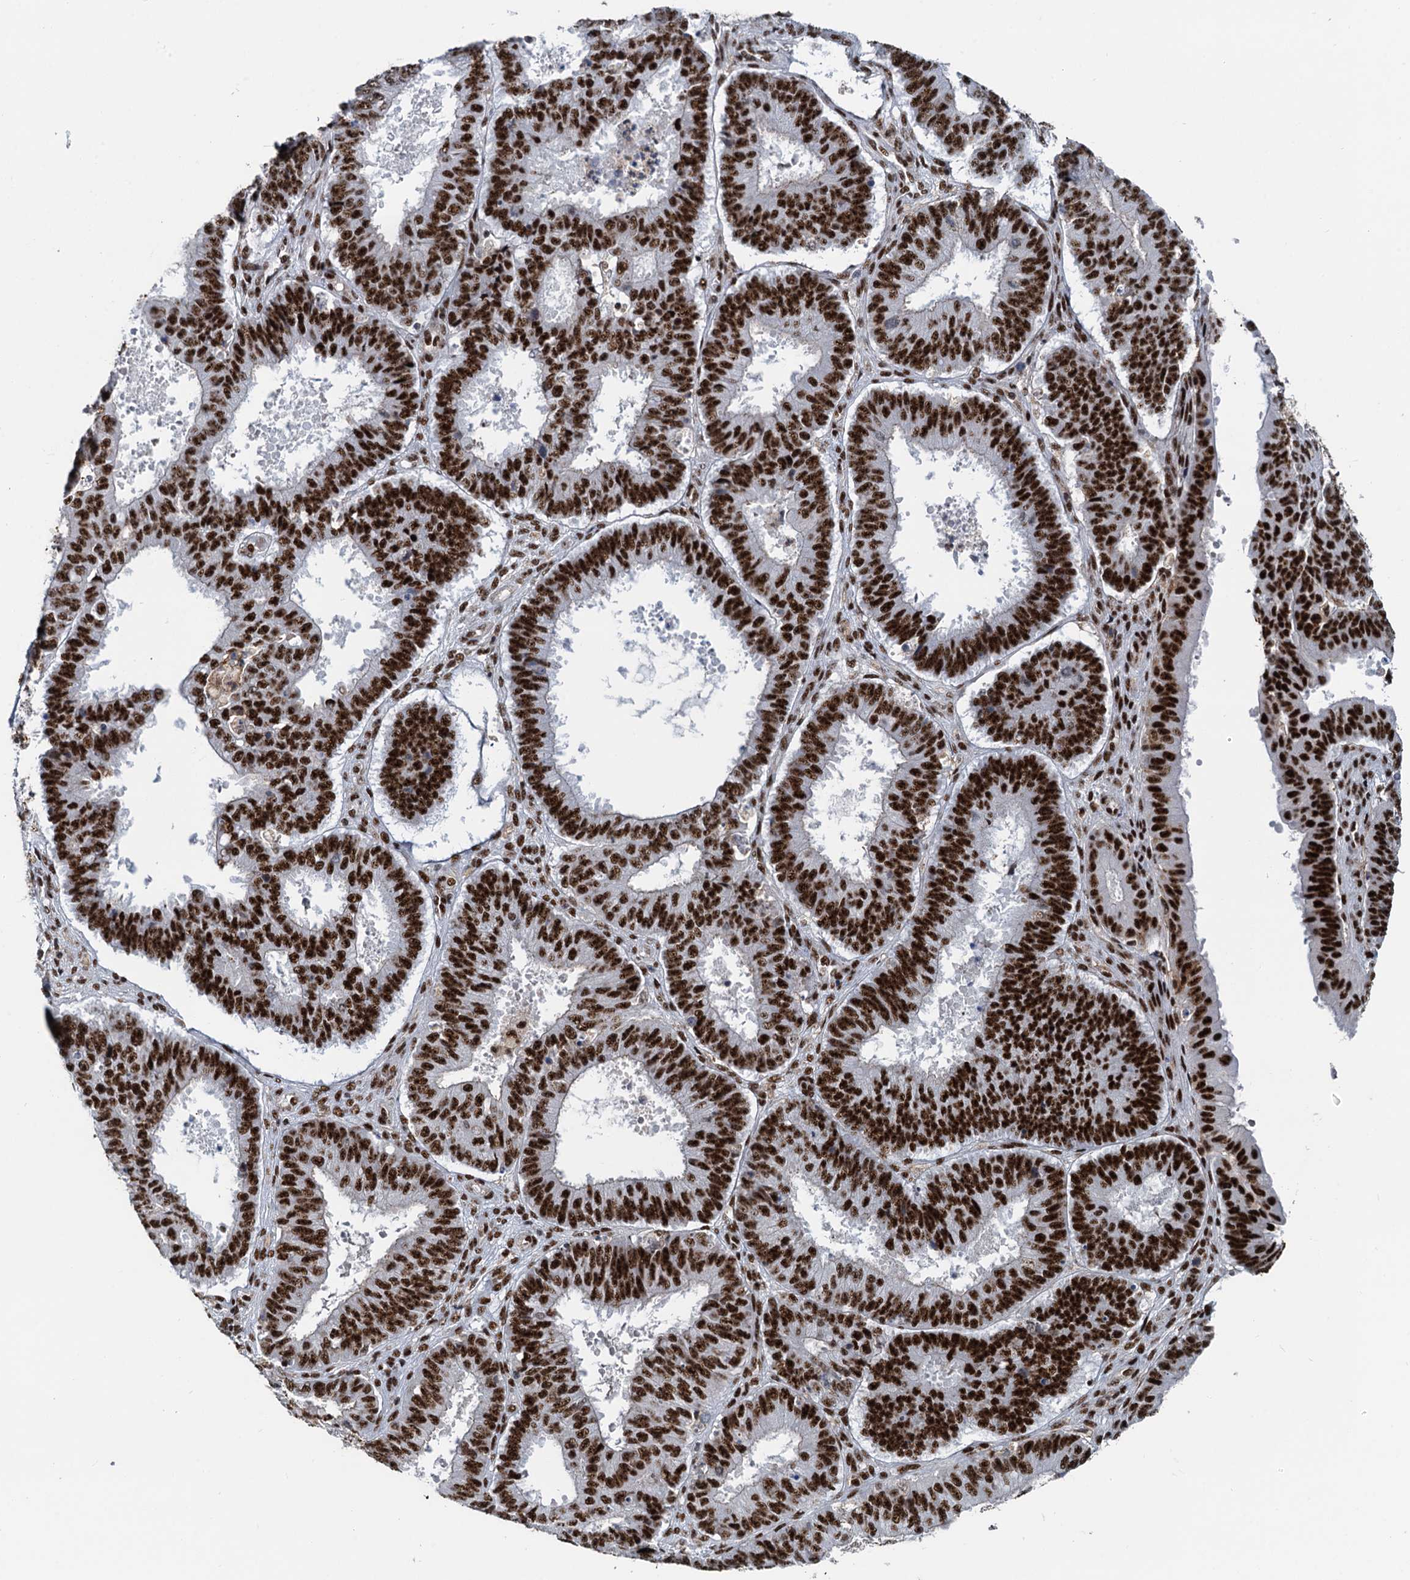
{"staining": {"intensity": "strong", "quantity": ">75%", "location": "nuclear"}, "tissue": "ovarian cancer", "cell_type": "Tumor cells", "image_type": "cancer", "snomed": [{"axis": "morphology", "description": "Carcinoma, endometroid"}, {"axis": "topography", "description": "Appendix"}, {"axis": "topography", "description": "Ovary"}], "caption": "DAB (3,3'-diaminobenzidine) immunohistochemical staining of human endometroid carcinoma (ovarian) exhibits strong nuclear protein staining in approximately >75% of tumor cells. (DAB IHC, brown staining for protein, blue staining for nuclei).", "gene": "RBM26", "patient": {"sex": "female", "age": 42}}